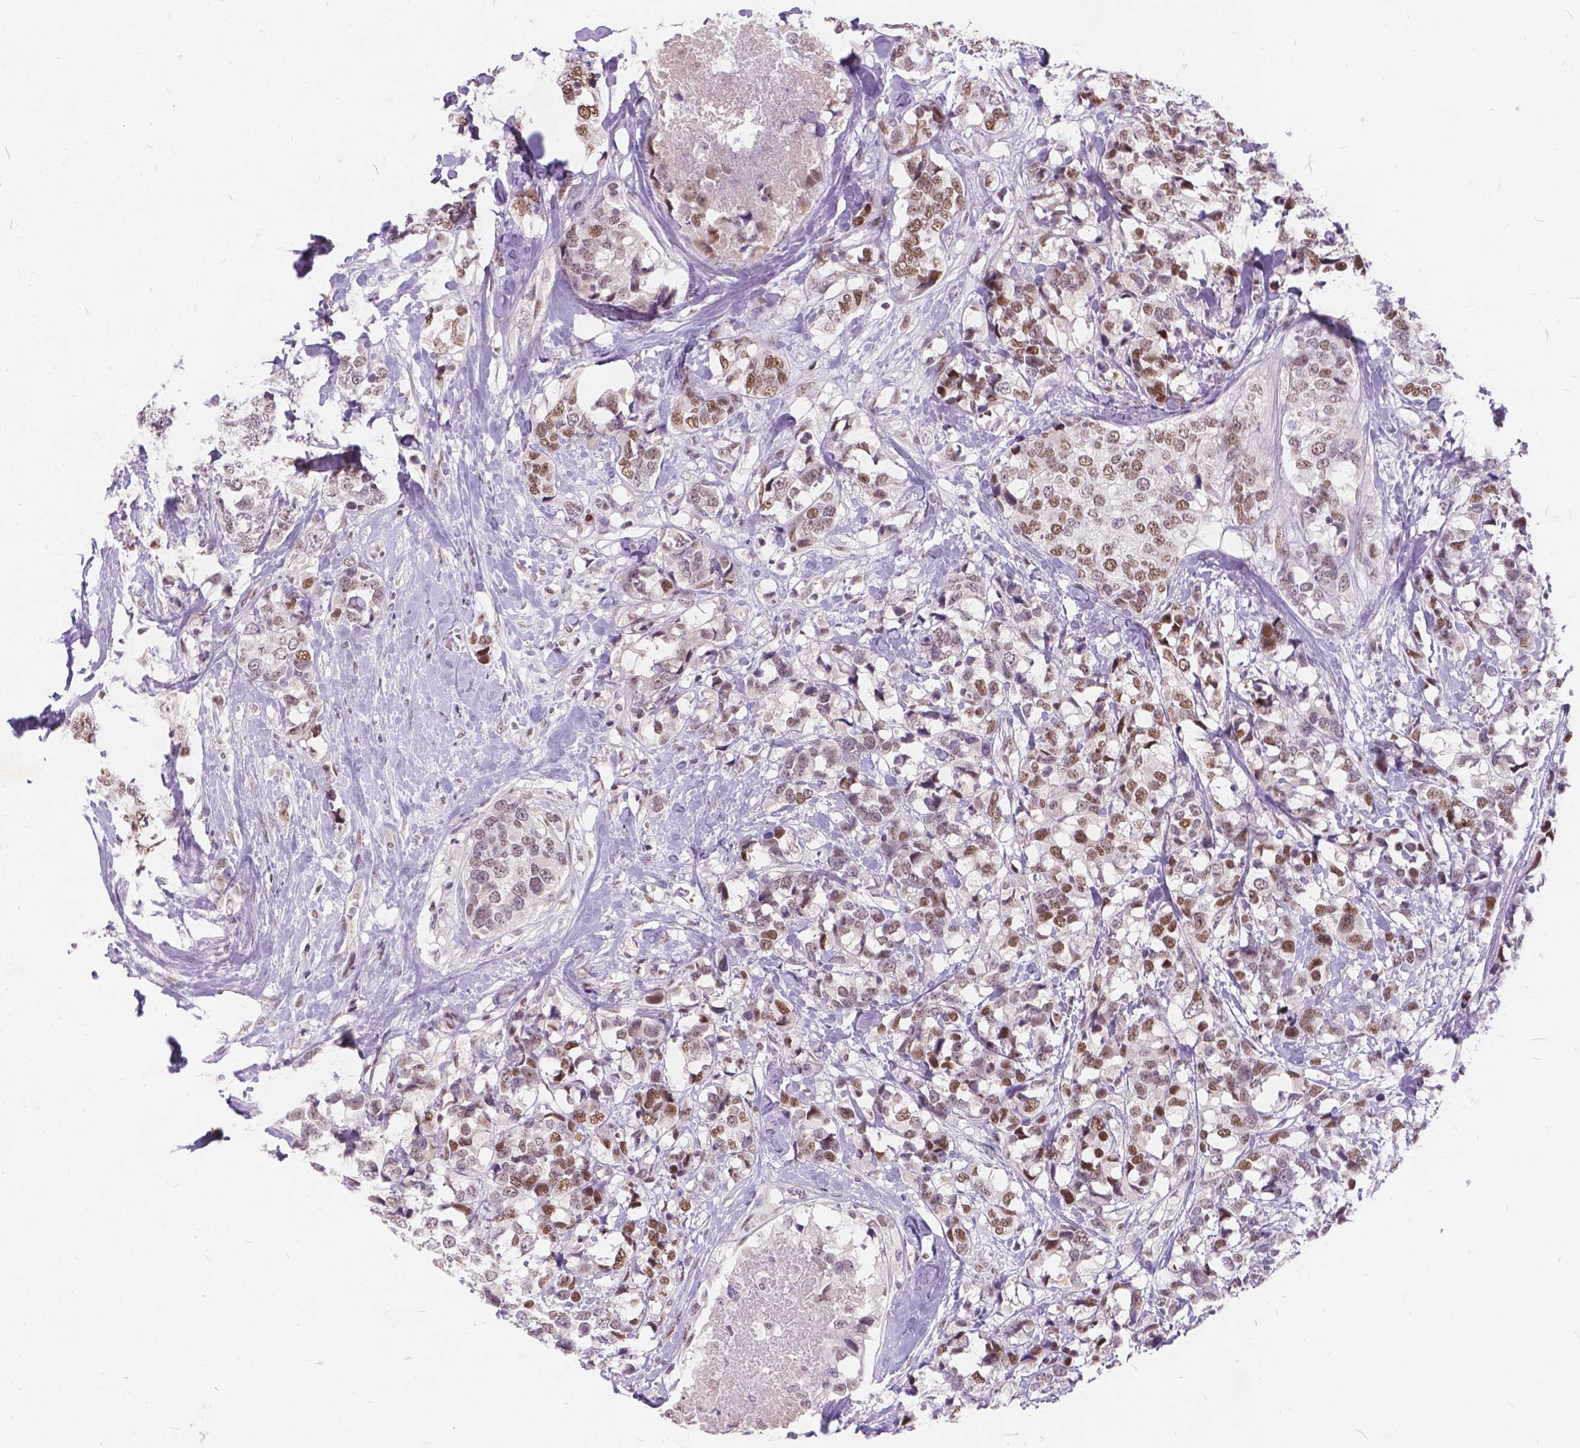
{"staining": {"intensity": "moderate", "quantity": ">75%", "location": "nuclear"}, "tissue": "breast cancer", "cell_type": "Tumor cells", "image_type": "cancer", "snomed": [{"axis": "morphology", "description": "Lobular carcinoma"}, {"axis": "topography", "description": "Breast"}], "caption": "The image displays a brown stain indicating the presence of a protein in the nuclear of tumor cells in lobular carcinoma (breast).", "gene": "FAM53A", "patient": {"sex": "female", "age": 59}}